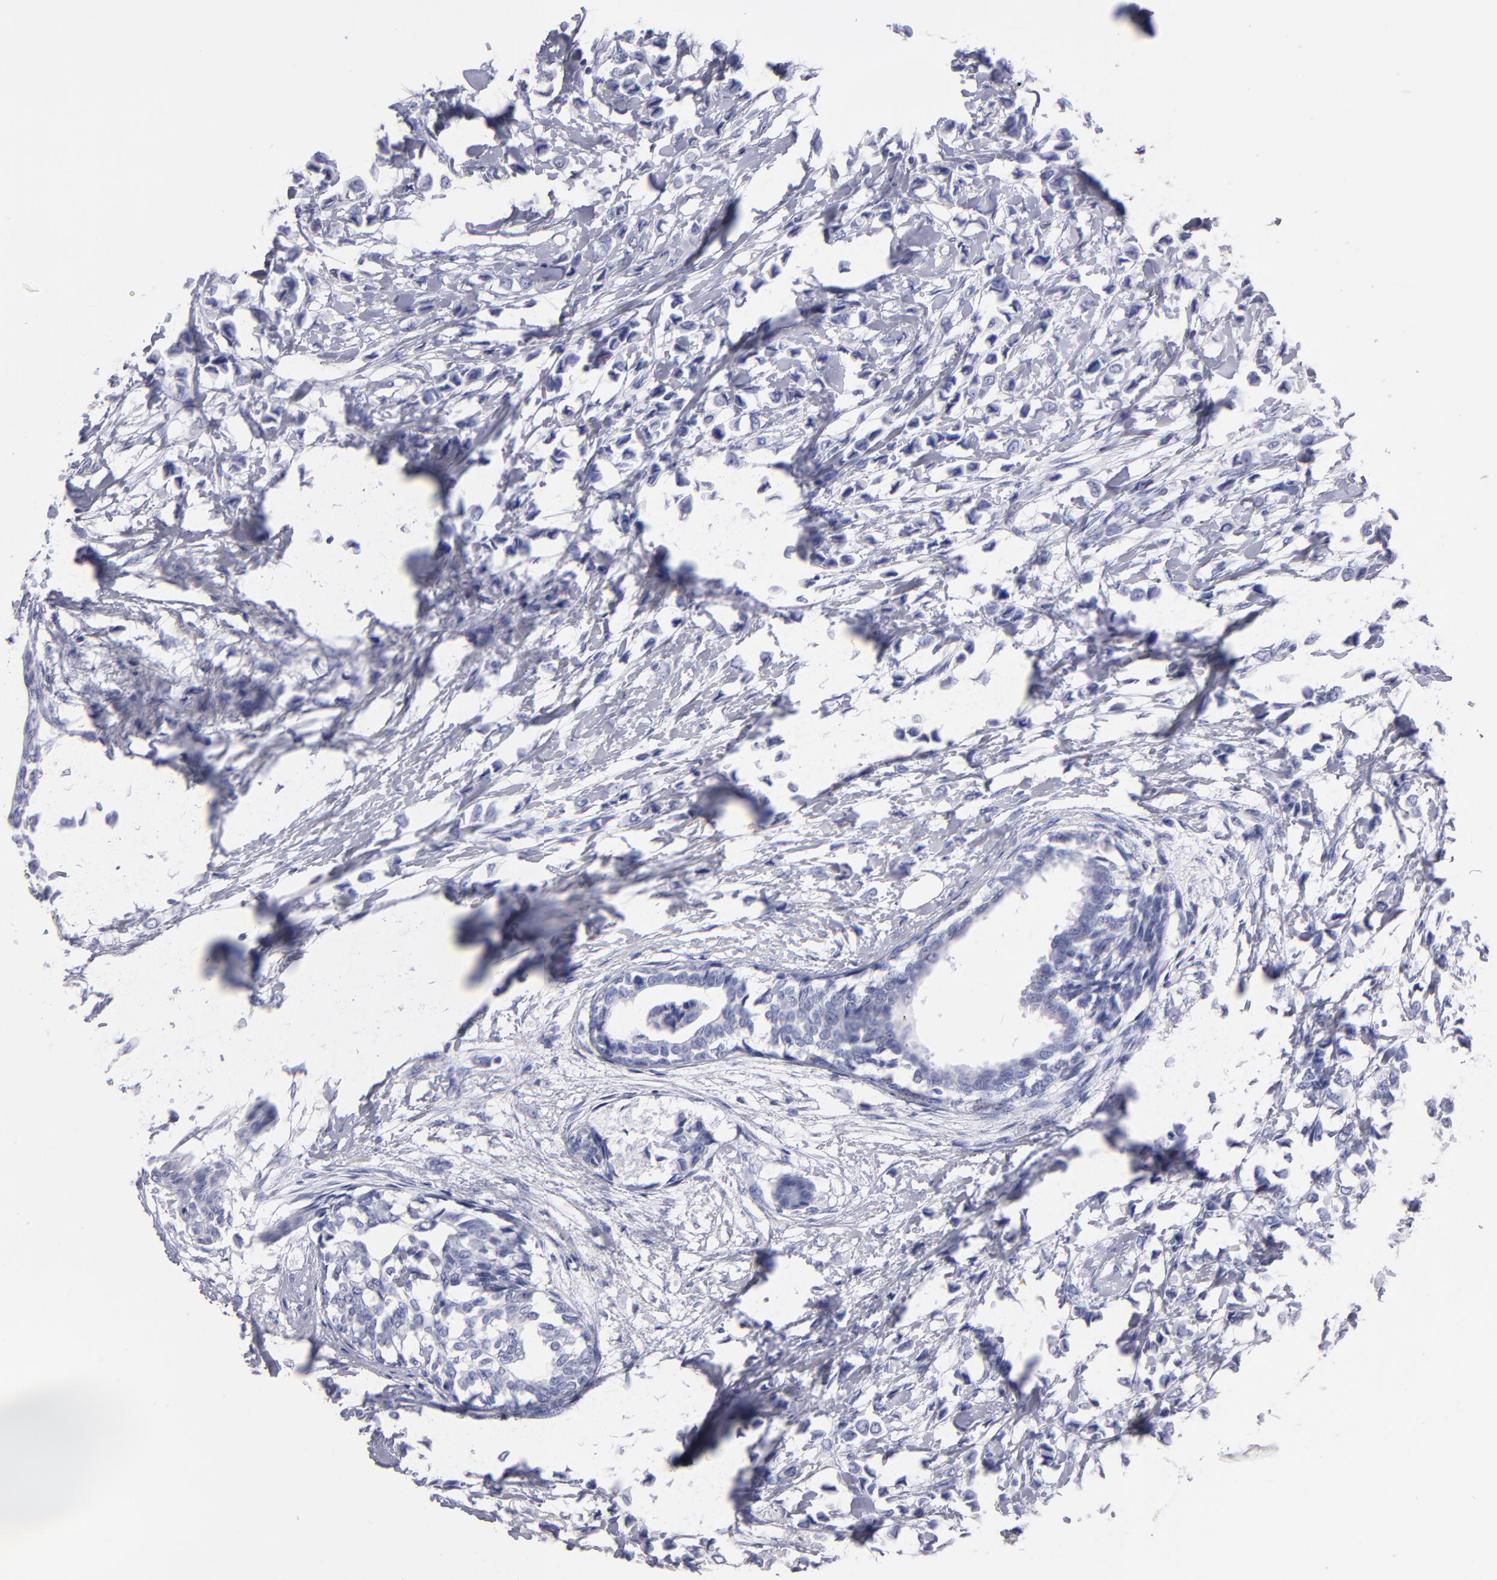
{"staining": {"intensity": "negative", "quantity": "none", "location": "none"}, "tissue": "breast cancer", "cell_type": "Tumor cells", "image_type": "cancer", "snomed": [{"axis": "morphology", "description": "Lobular carcinoma"}, {"axis": "topography", "description": "Breast"}], "caption": "A high-resolution photomicrograph shows IHC staining of breast lobular carcinoma, which shows no significant staining in tumor cells.", "gene": "MB", "patient": {"sex": "female", "age": 51}}